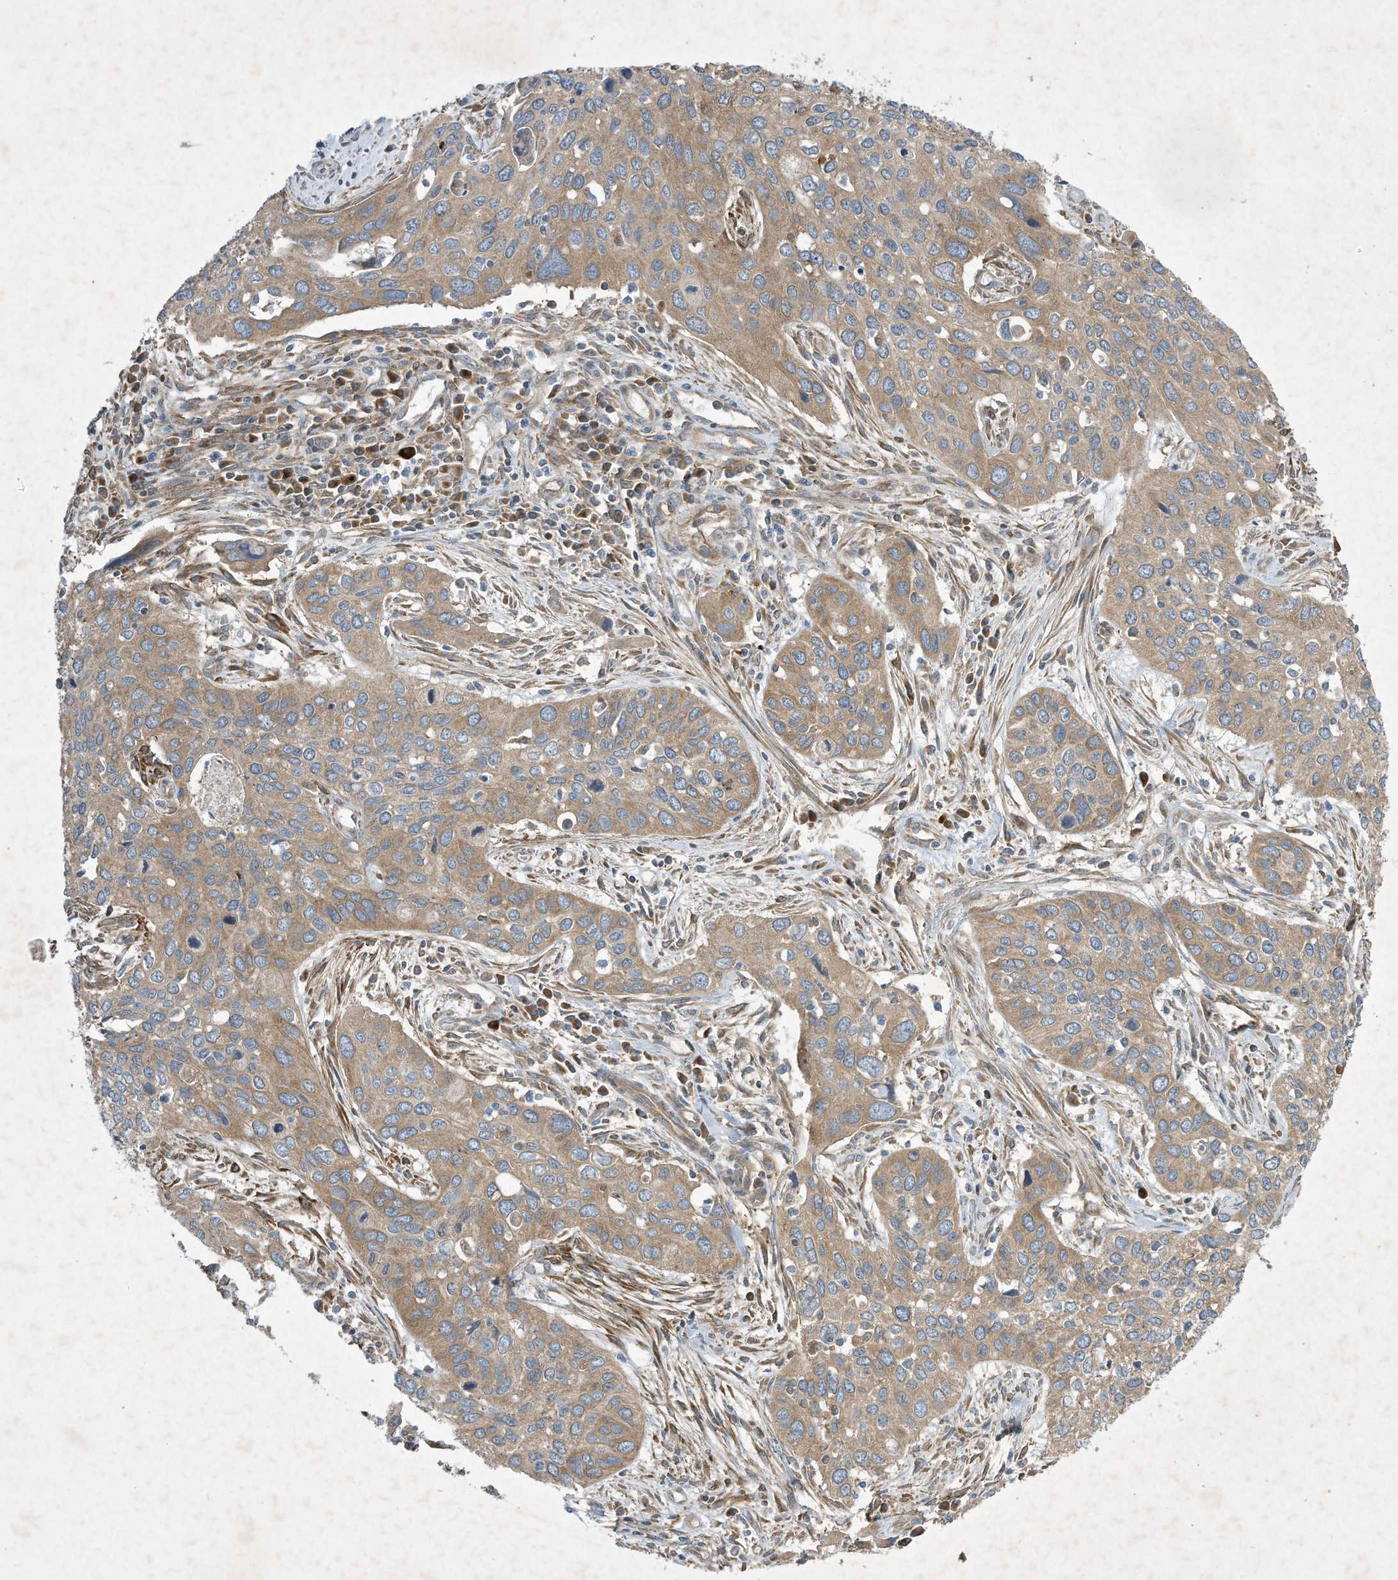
{"staining": {"intensity": "weak", "quantity": ">75%", "location": "cytoplasmic/membranous"}, "tissue": "cervical cancer", "cell_type": "Tumor cells", "image_type": "cancer", "snomed": [{"axis": "morphology", "description": "Squamous cell carcinoma, NOS"}, {"axis": "topography", "description": "Cervix"}], "caption": "Protein staining of cervical cancer (squamous cell carcinoma) tissue displays weak cytoplasmic/membranous positivity in approximately >75% of tumor cells. The staining was performed using DAB, with brown indicating positive protein expression. Nuclei are stained blue with hematoxylin.", "gene": "SYNJ2", "patient": {"sex": "female", "age": 55}}